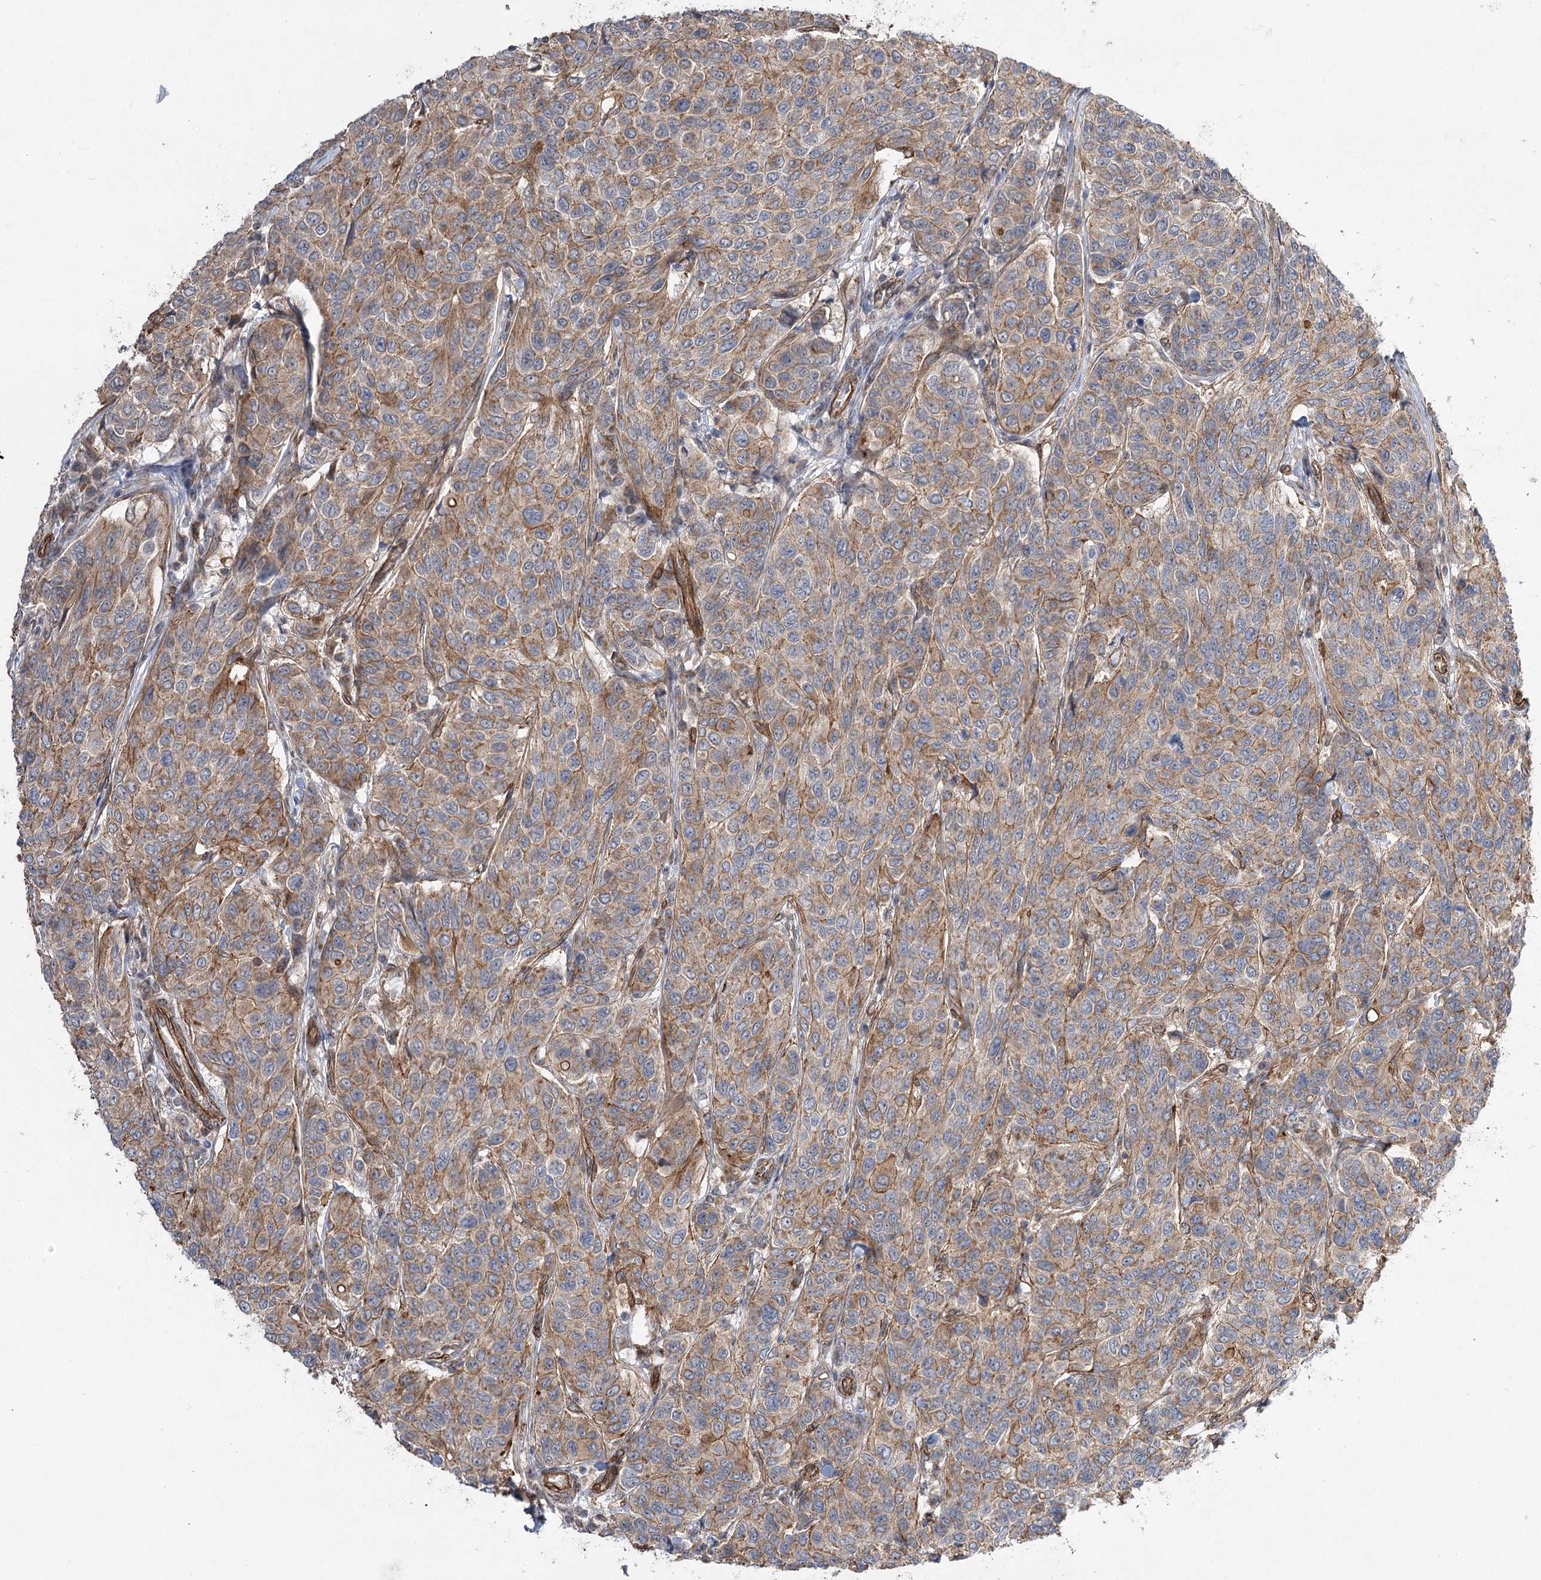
{"staining": {"intensity": "moderate", "quantity": ">75%", "location": "cytoplasmic/membranous"}, "tissue": "breast cancer", "cell_type": "Tumor cells", "image_type": "cancer", "snomed": [{"axis": "morphology", "description": "Duct carcinoma"}, {"axis": "topography", "description": "Breast"}], "caption": "Human intraductal carcinoma (breast) stained for a protein (brown) shows moderate cytoplasmic/membranous positive staining in about >75% of tumor cells.", "gene": "SH3BP5L", "patient": {"sex": "female", "age": 55}}